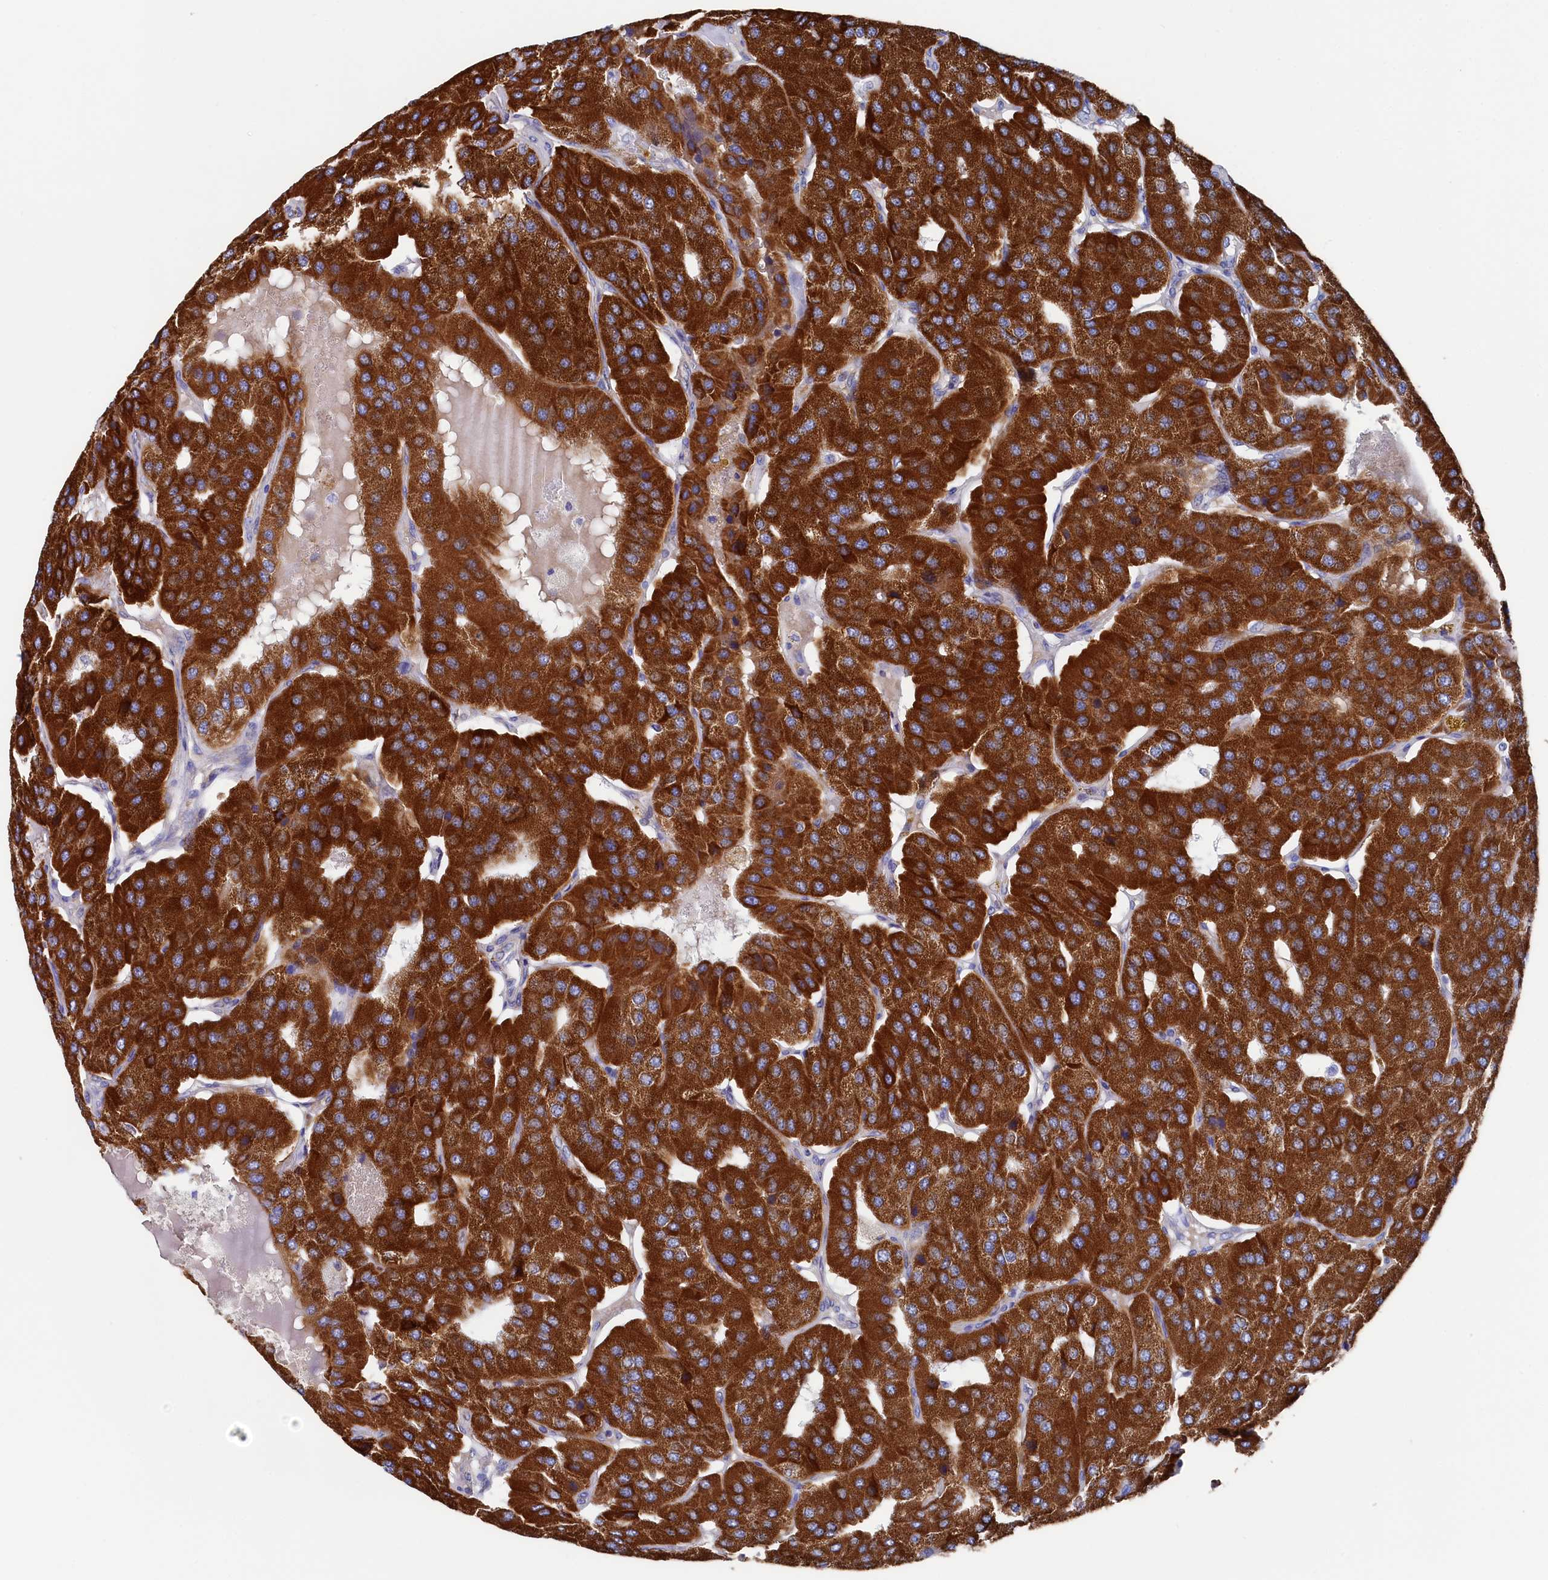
{"staining": {"intensity": "strong", "quantity": ">75%", "location": "cytoplasmic/membranous"}, "tissue": "parathyroid gland", "cell_type": "Glandular cells", "image_type": "normal", "snomed": [{"axis": "morphology", "description": "Normal tissue, NOS"}, {"axis": "morphology", "description": "Adenoma, NOS"}, {"axis": "topography", "description": "Parathyroid gland"}], "caption": "Glandular cells exhibit high levels of strong cytoplasmic/membranous staining in approximately >75% of cells in benign parathyroid gland.", "gene": "MMAB", "patient": {"sex": "female", "age": 86}}